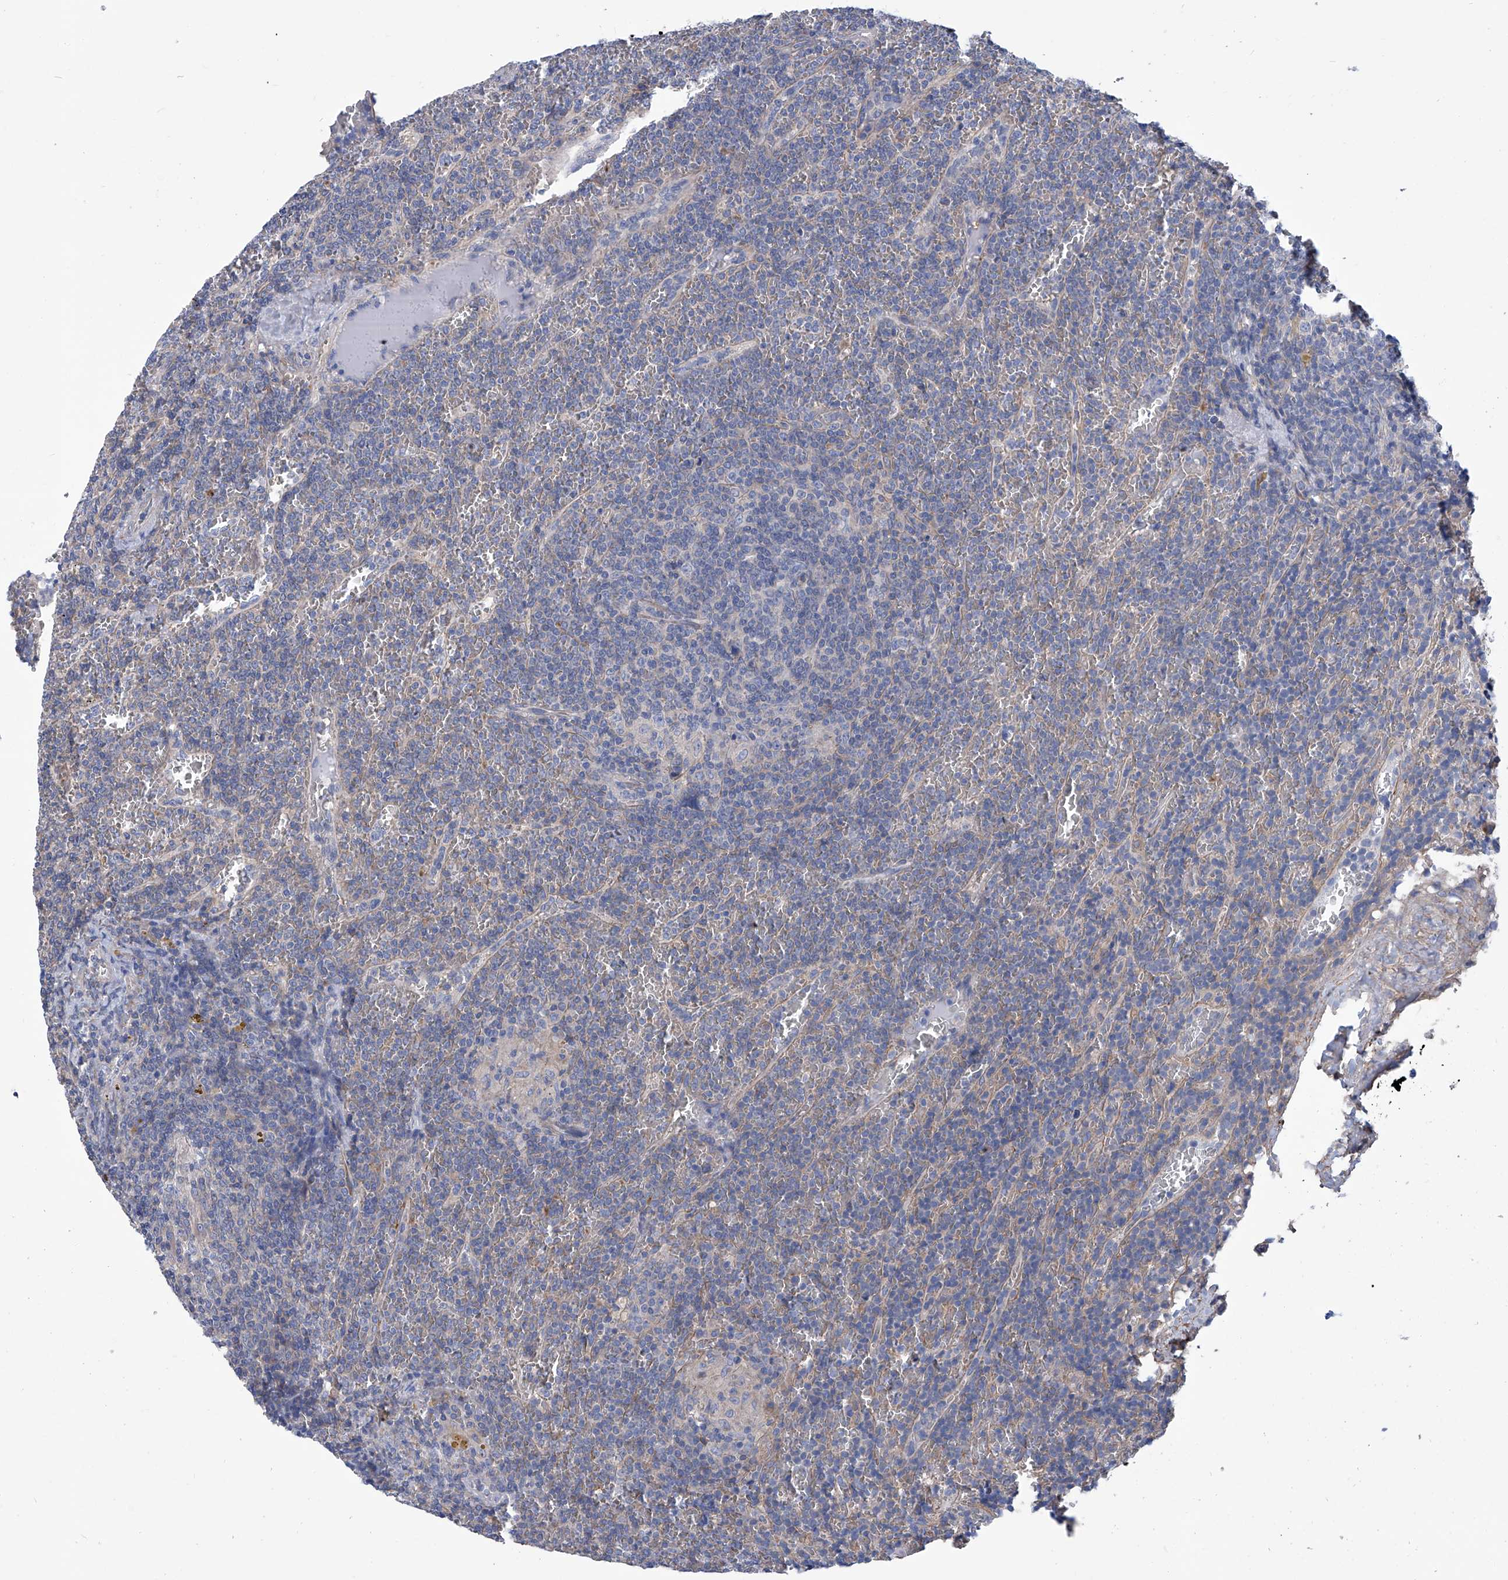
{"staining": {"intensity": "negative", "quantity": "none", "location": "none"}, "tissue": "lymphoma", "cell_type": "Tumor cells", "image_type": "cancer", "snomed": [{"axis": "morphology", "description": "Malignant lymphoma, non-Hodgkin's type, Low grade"}, {"axis": "topography", "description": "Spleen"}], "caption": "Tumor cells are negative for brown protein staining in lymphoma. (DAB immunohistochemistry, high magnification).", "gene": "SMS", "patient": {"sex": "female", "age": 19}}